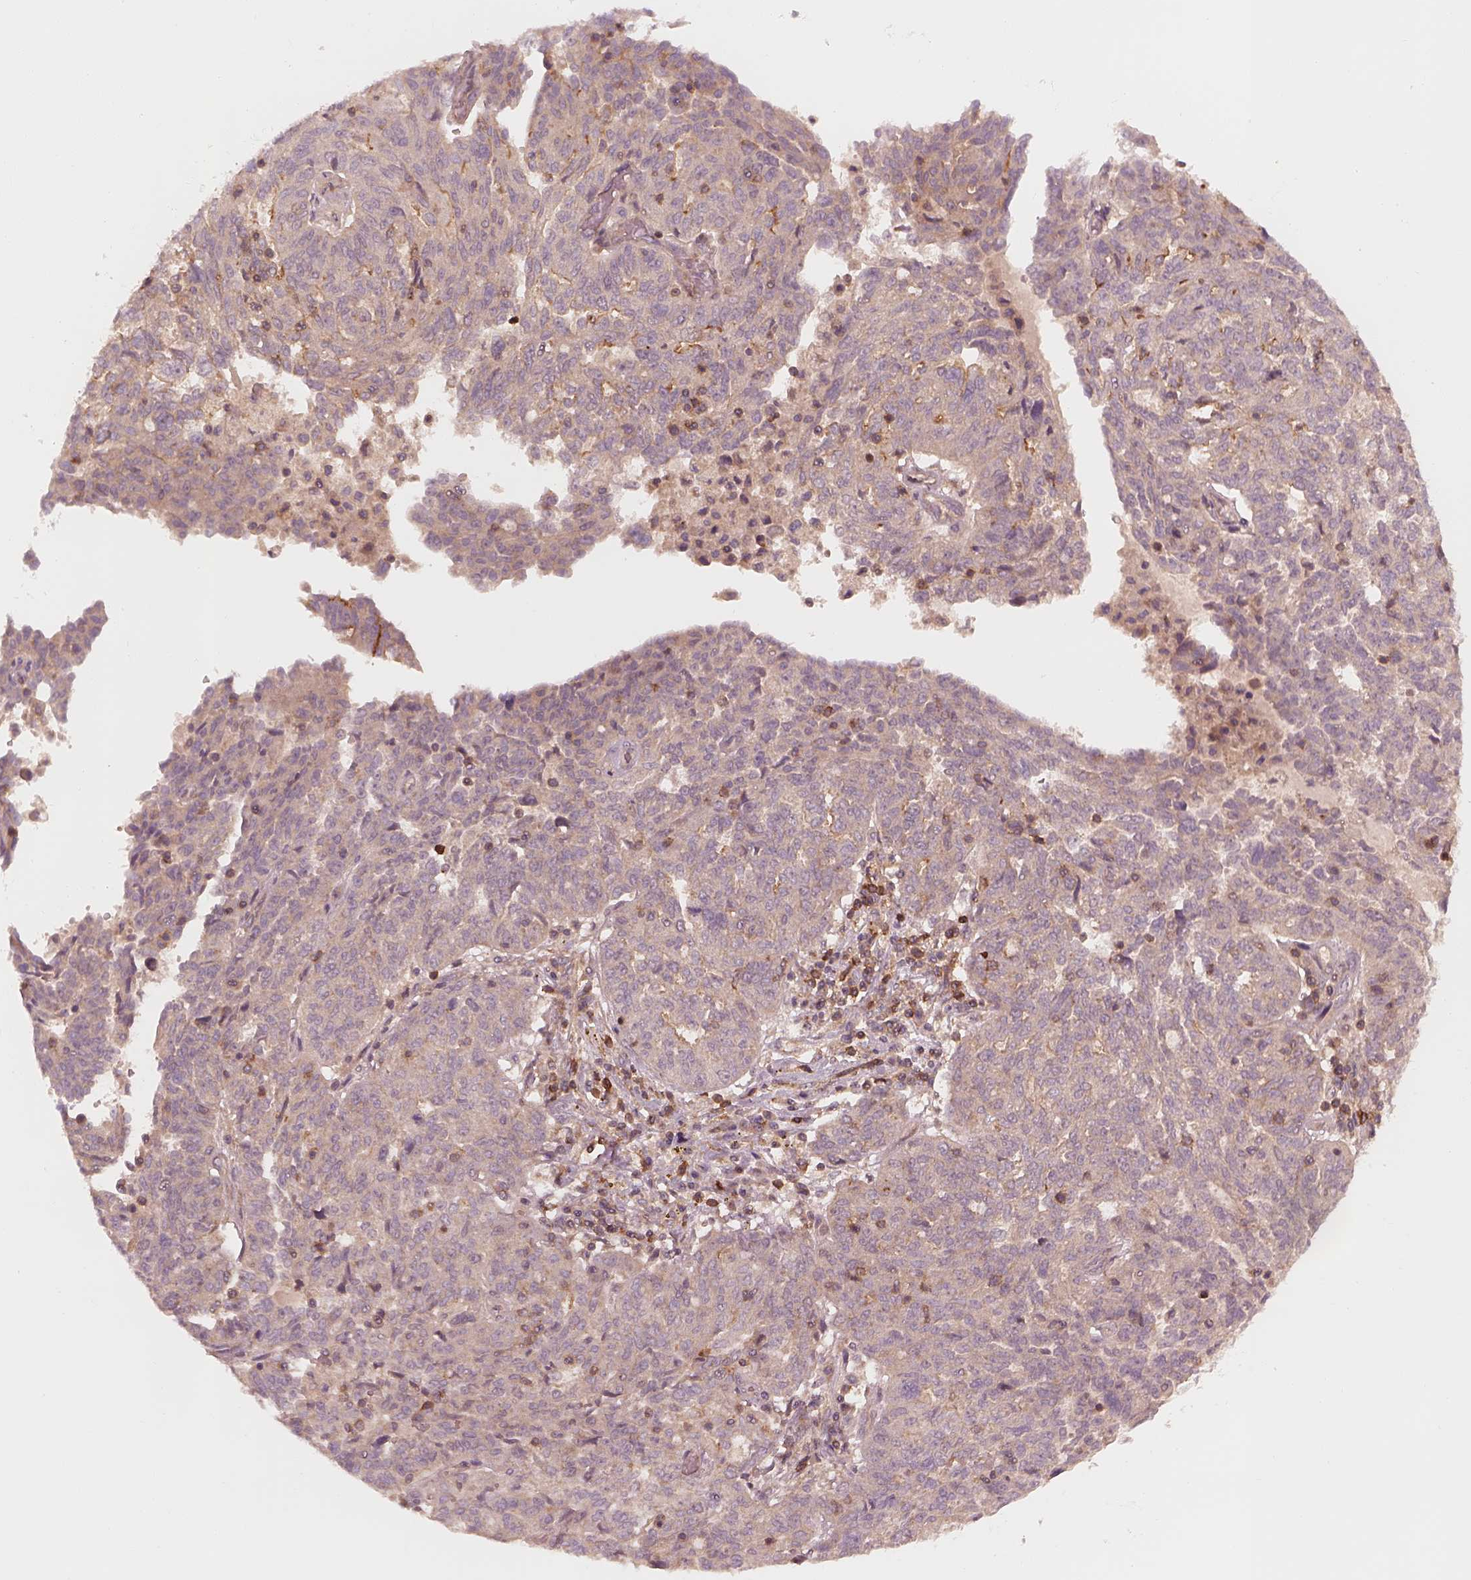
{"staining": {"intensity": "moderate", "quantity": "<25%", "location": "cytoplasmic/membranous"}, "tissue": "ovarian cancer", "cell_type": "Tumor cells", "image_type": "cancer", "snomed": [{"axis": "morphology", "description": "Cystadenocarcinoma, serous, NOS"}, {"axis": "topography", "description": "Ovary"}], "caption": "Ovarian cancer (serous cystadenocarcinoma) stained for a protein (brown) exhibits moderate cytoplasmic/membranous positive expression in about <25% of tumor cells.", "gene": "FAM107B", "patient": {"sex": "female", "age": 67}}